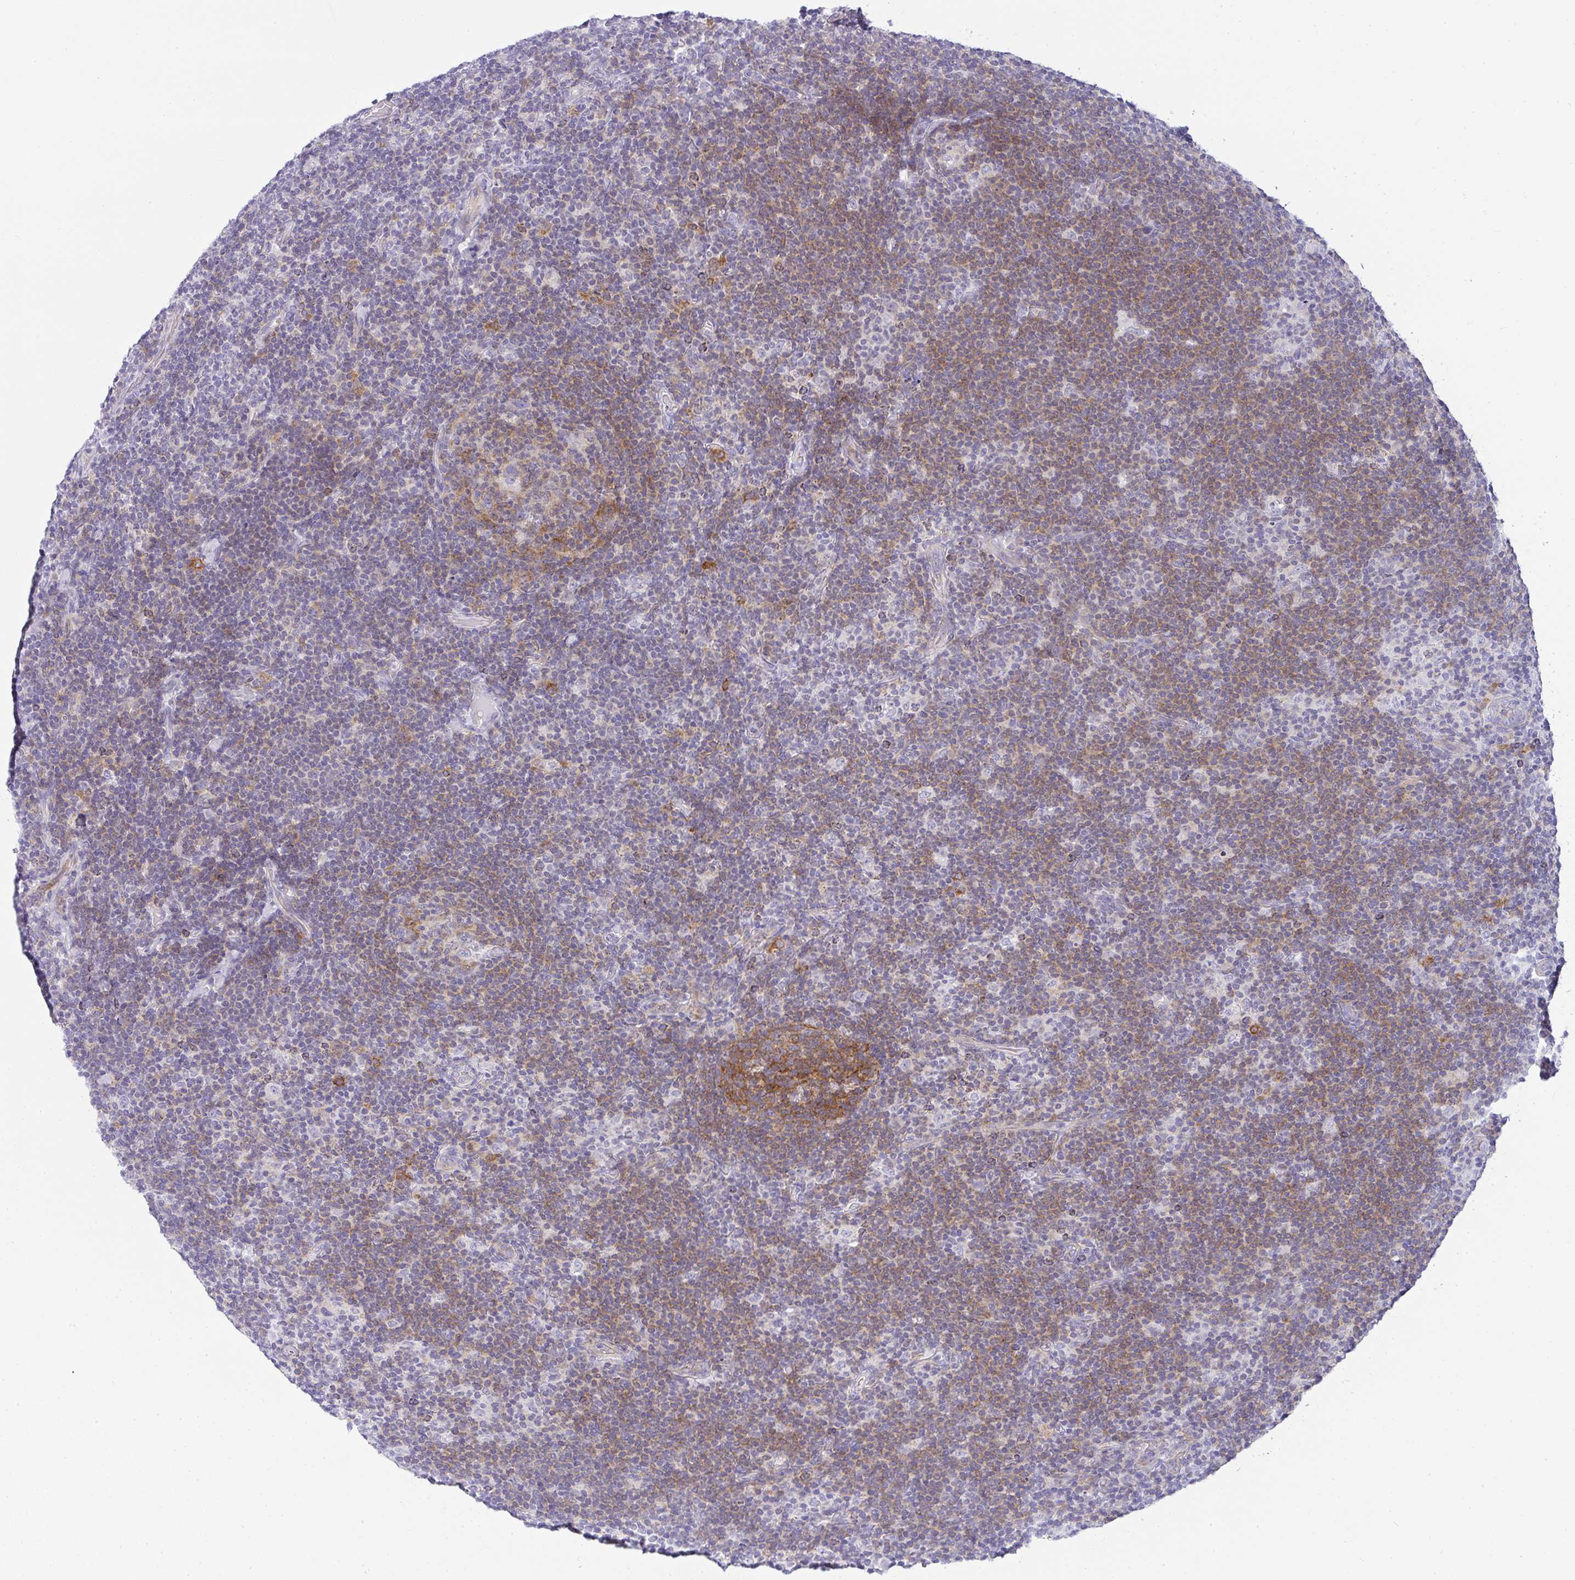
{"staining": {"intensity": "negative", "quantity": "none", "location": "none"}, "tissue": "lymphoma", "cell_type": "Tumor cells", "image_type": "cancer", "snomed": [{"axis": "morphology", "description": "Hodgkin's disease, NOS"}, {"axis": "topography", "description": "Lymph node"}], "caption": "The histopathology image exhibits no staining of tumor cells in Hodgkin's disease.", "gene": "LIPE", "patient": {"sex": "female", "age": 57}}